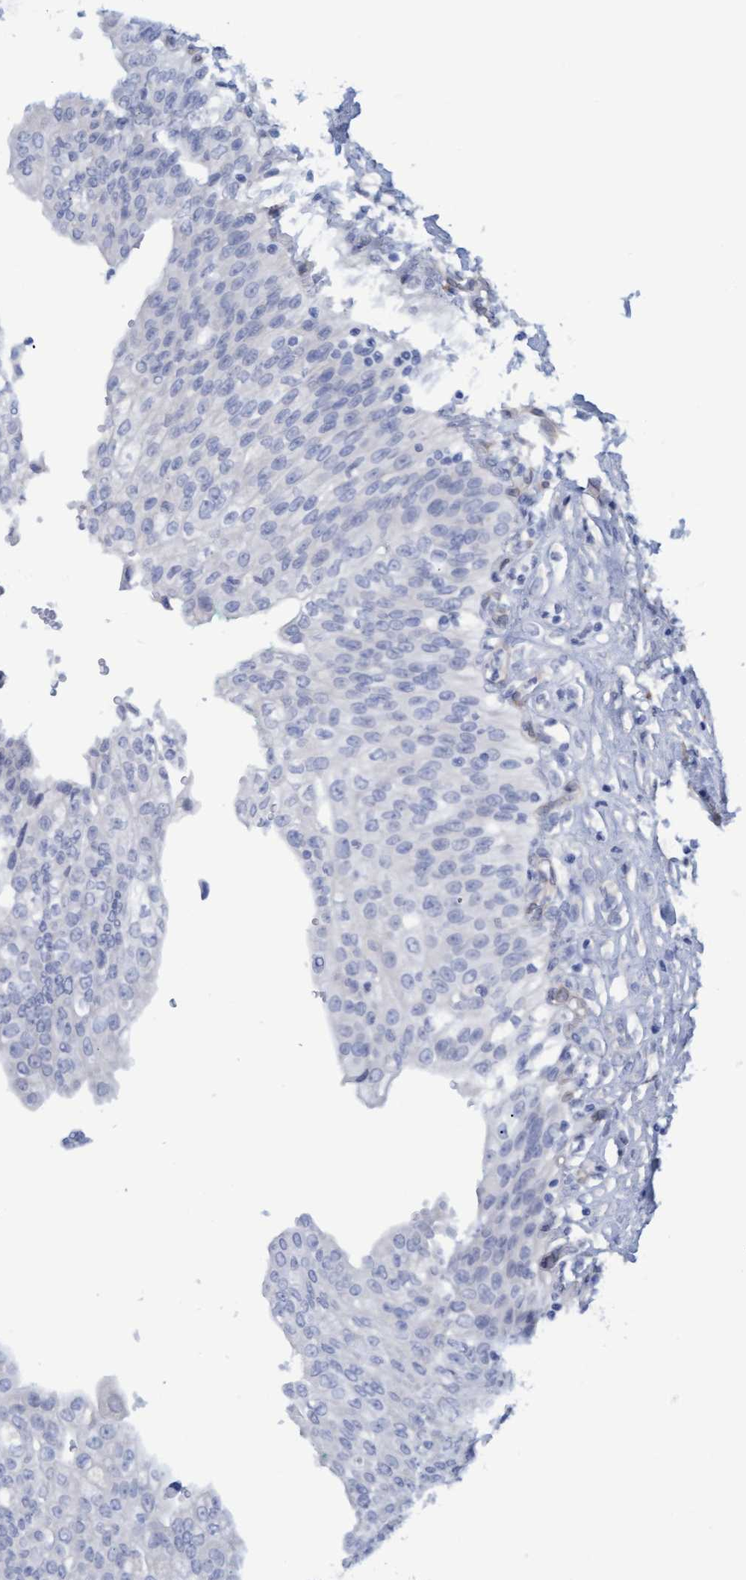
{"staining": {"intensity": "negative", "quantity": "none", "location": "none"}, "tissue": "urinary bladder", "cell_type": "Urothelial cells", "image_type": "normal", "snomed": [{"axis": "morphology", "description": "Urothelial carcinoma, High grade"}, {"axis": "topography", "description": "Urinary bladder"}], "caption": "This is a photomicrograph of immunohistochemistry (IHC) staining of normal urinary bladder, which shows no positivity in urothelial cells. (DAB (3,3'-diaminobenzidine) IHC visualized using brightfield microscopy, high magnification).", "gene": "STXBP1", "patient": {"sex": "male", "age": 46}}